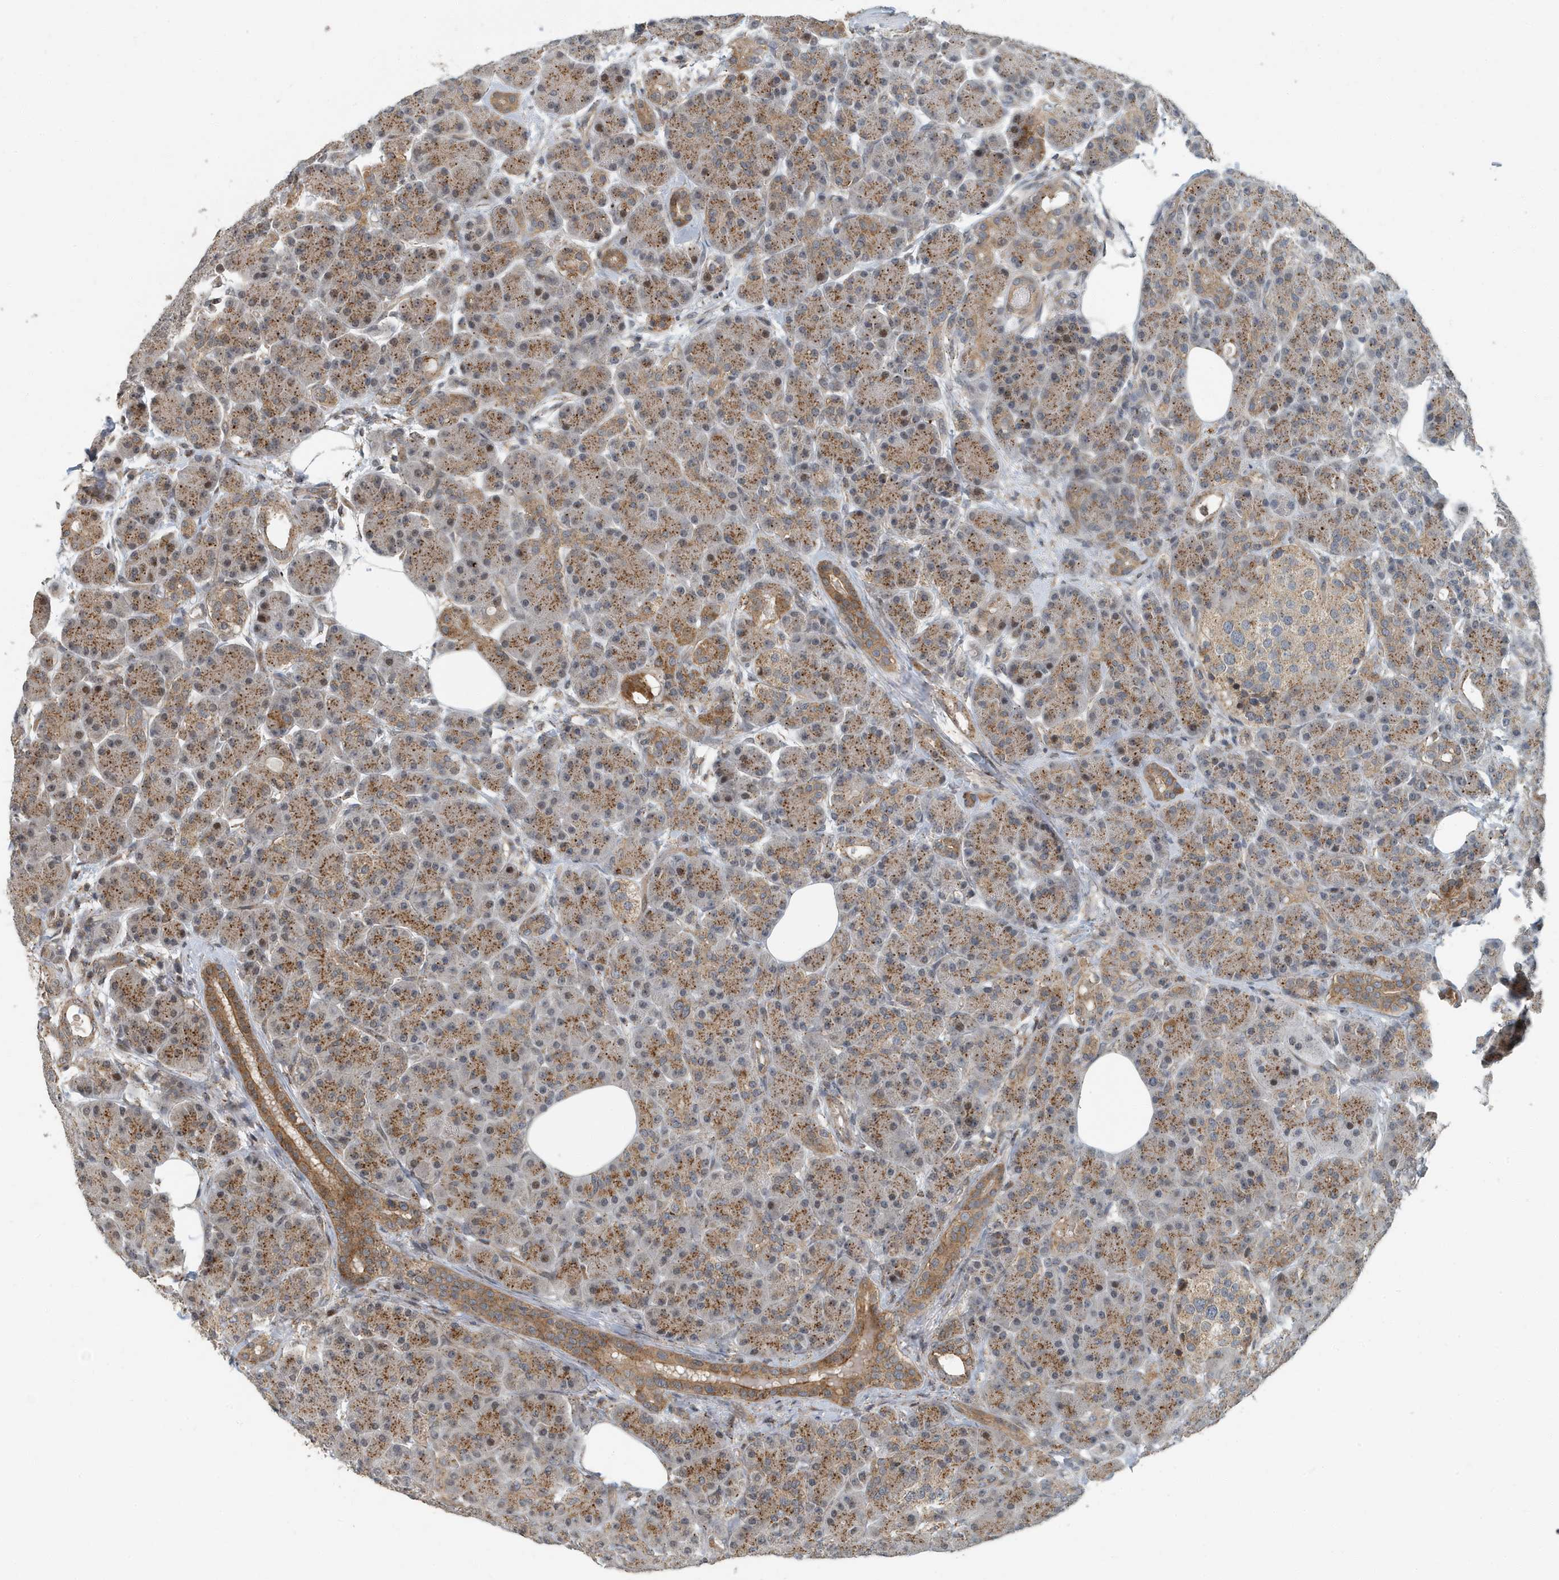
{"staining": {"intensity": "moderate", "quantity": ">75%", "location": "cytoplasmic/membranous"}, "tissue": "pancreas", "cell_type": "Exocrine glandular cells", "image_type": "normal", "snomed": [{"axis": "morphology", "description": "Normal tissue, NOS"}, {"axis": "topography", "description": "Pancreas"}], "caption": "Immunohistochemistry (IHC) histopathology image of normal pancreas stained for a protein (brown), which shows medium levels of moderate cytoplasmic/membranous positivity in approximately >75% of exocrine glandular cells.", "gene": "KIF15", "patient": {"sex": "male", "age": 63}}